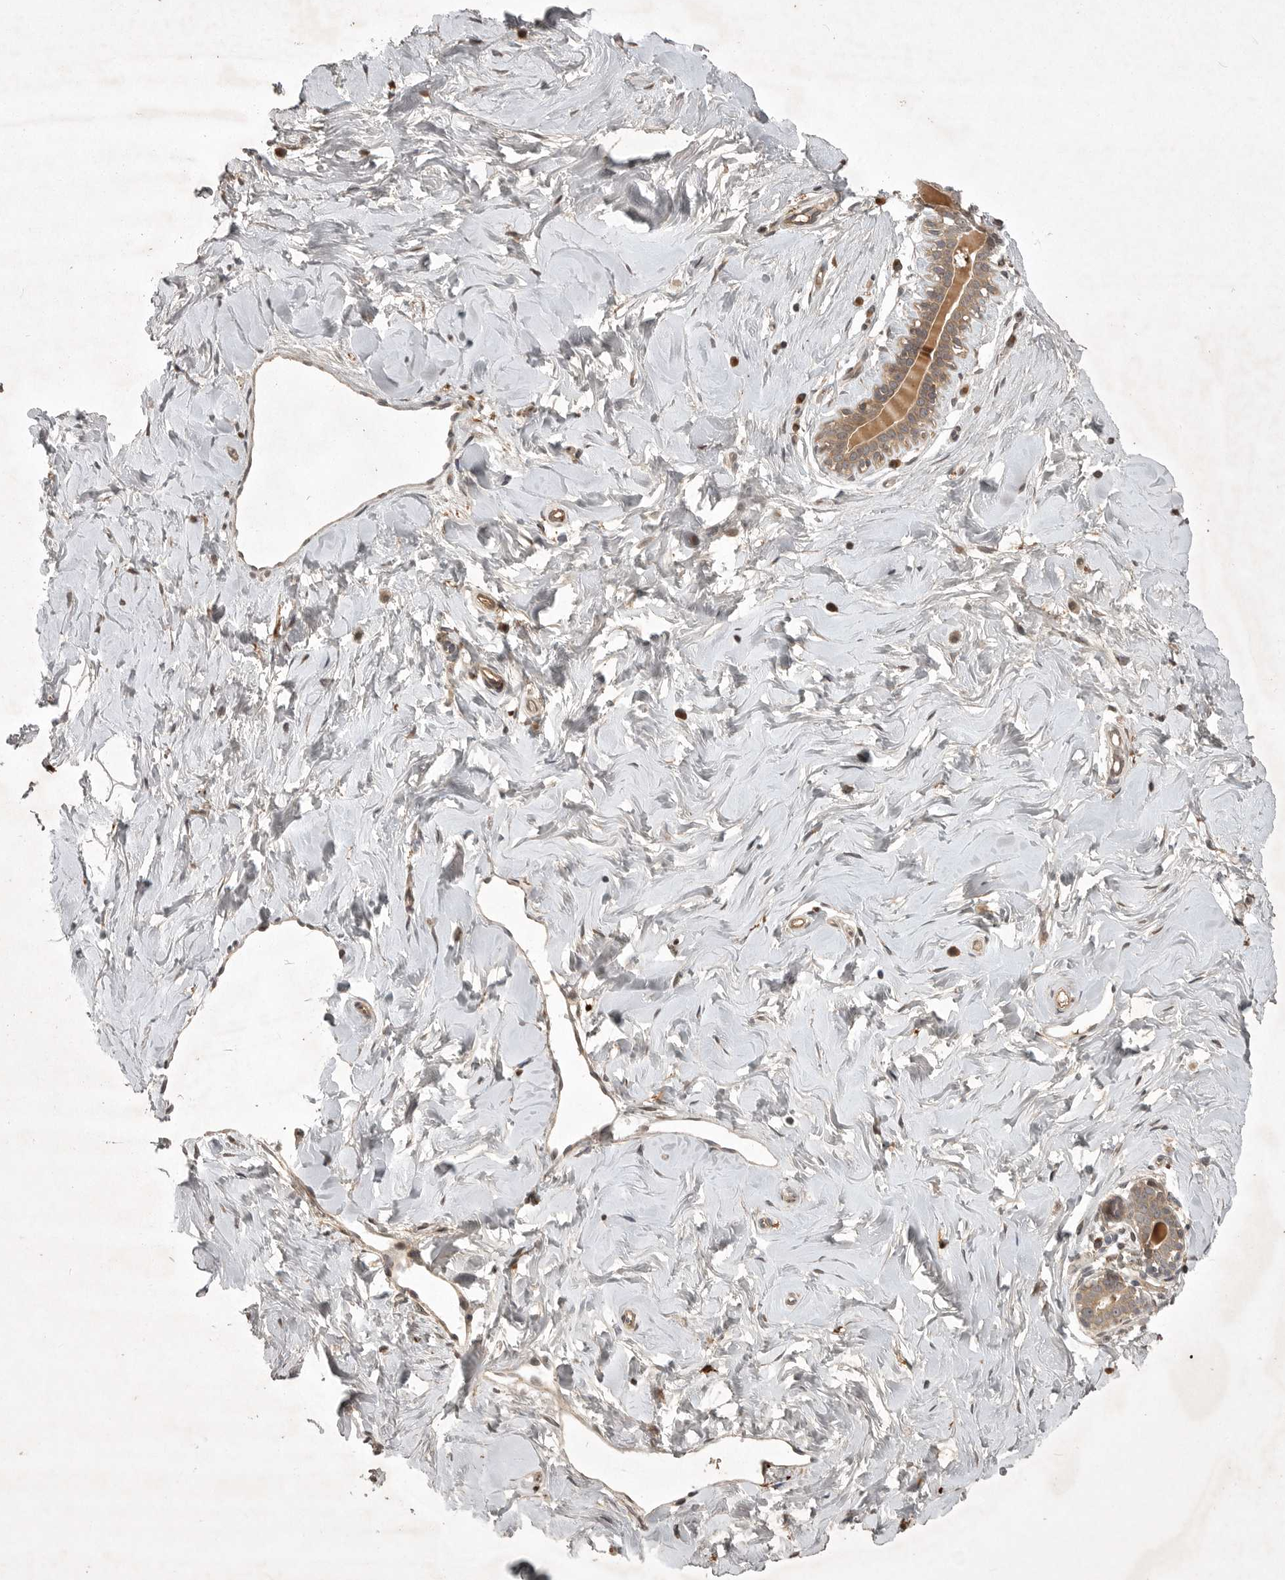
{"staining": {"intensity": "weak", "quantity": ">75%", "location": "cytoplasmic/membranous"}, "tissue": "breast", "cell_type": "Adipocytes", "image_type": "normal", "snomed": [{"axis": "morphology", "description": "Normal tissue, NOS"}, {"axis": "morphology", "description": "Adenoma, NOS"}, {"axis": "topography", "description": "Breast"}], "caption": "Weak cytoplasmic/membranous protein positivity is seen in about >75% of adipocytes in breast.", "gene": "GPR31", "patient": {"sex": "female", "age": 23}}